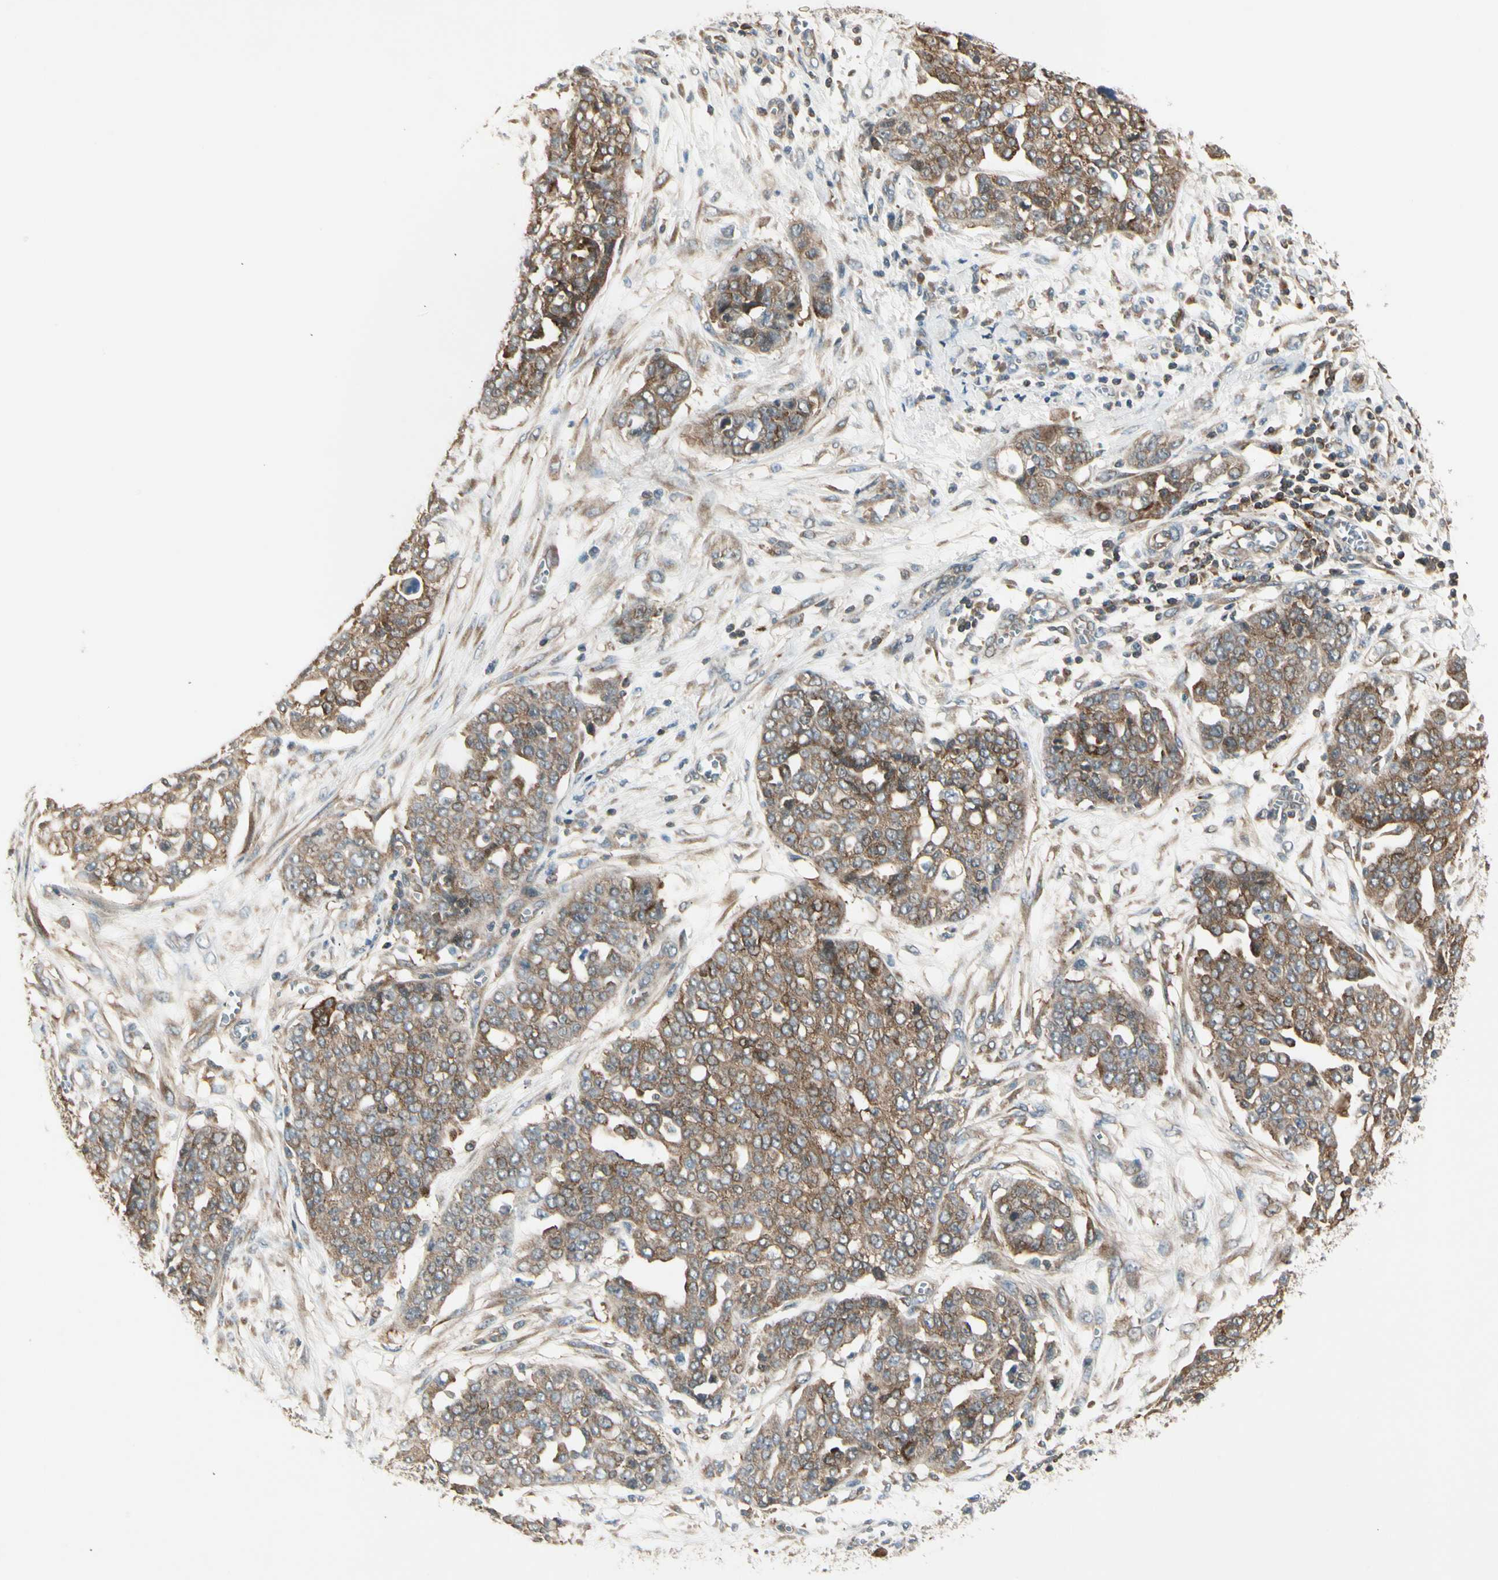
{"staining": {"intensity": "moderate", "quantity": ">75%", "location": "cytoplasmic/membranous"}, "tissue": "ovarian cancer", "cell_type": "Tumor cells", "image_type": "cancer", "snomed": [{"axis": "morphology", "description": "Cystadenocarcinoma, serous, NOS"}, {"axis": "topography", "description": "Soft tissue"}, {"axis": "topography", "description": "Ovary"}], "caption": "Approximately >75% of tumor cells in ovarian cancer (serous cystadenocarcinoma) show moderate cytoplasmic/membranous protein staining as visualized by brown immunohistochemical staining.", "gene": "OXSR1", "patient": {"sex": "female", "age": 57}}